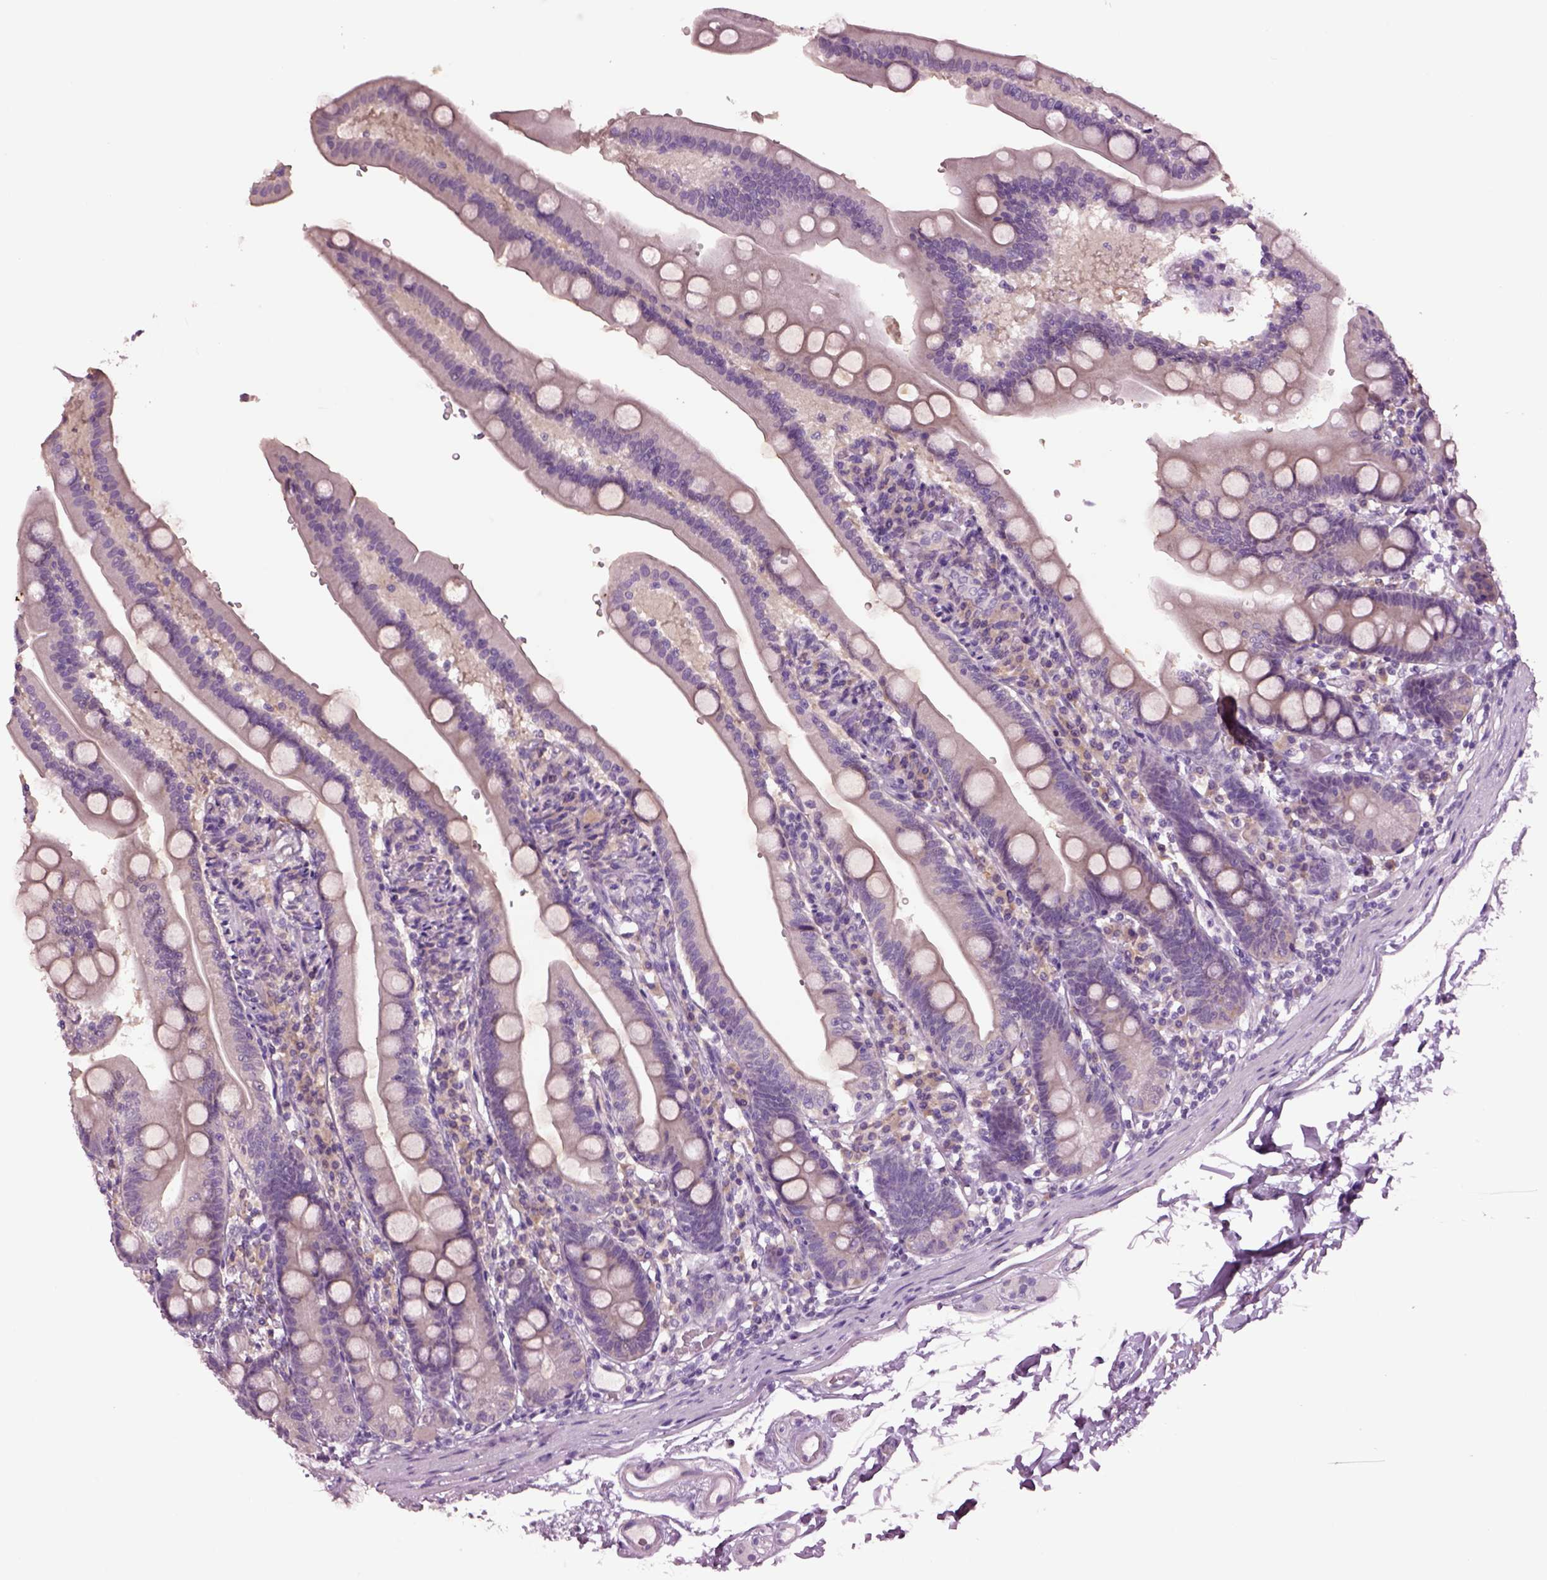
{"staining": {"intensity": "negative", "quantity": "none", "location": "none"}, "tissue": "duodenum", "cell_type": "Glandular cells", "image_type": "normal", "snomed": [{"axis": "morphology", "description": "Normal tissue, NOS"}, {"axis": "topography", "description": "Duodenum"}], "caption": "High magnification brightfield microscopy of unremarkable duodenum stained with DAB (brown) and counterstained with hematoxylin (blue): glandular cells show no significant positivity. (Stains: DAB immunohistochemistry (IHC) with hematoxylin counter stain, Microscopy: brightfield microscopy at high magnification).", "gene": "CLPSL1", "patient": {"sex": "female", "age": 67}}